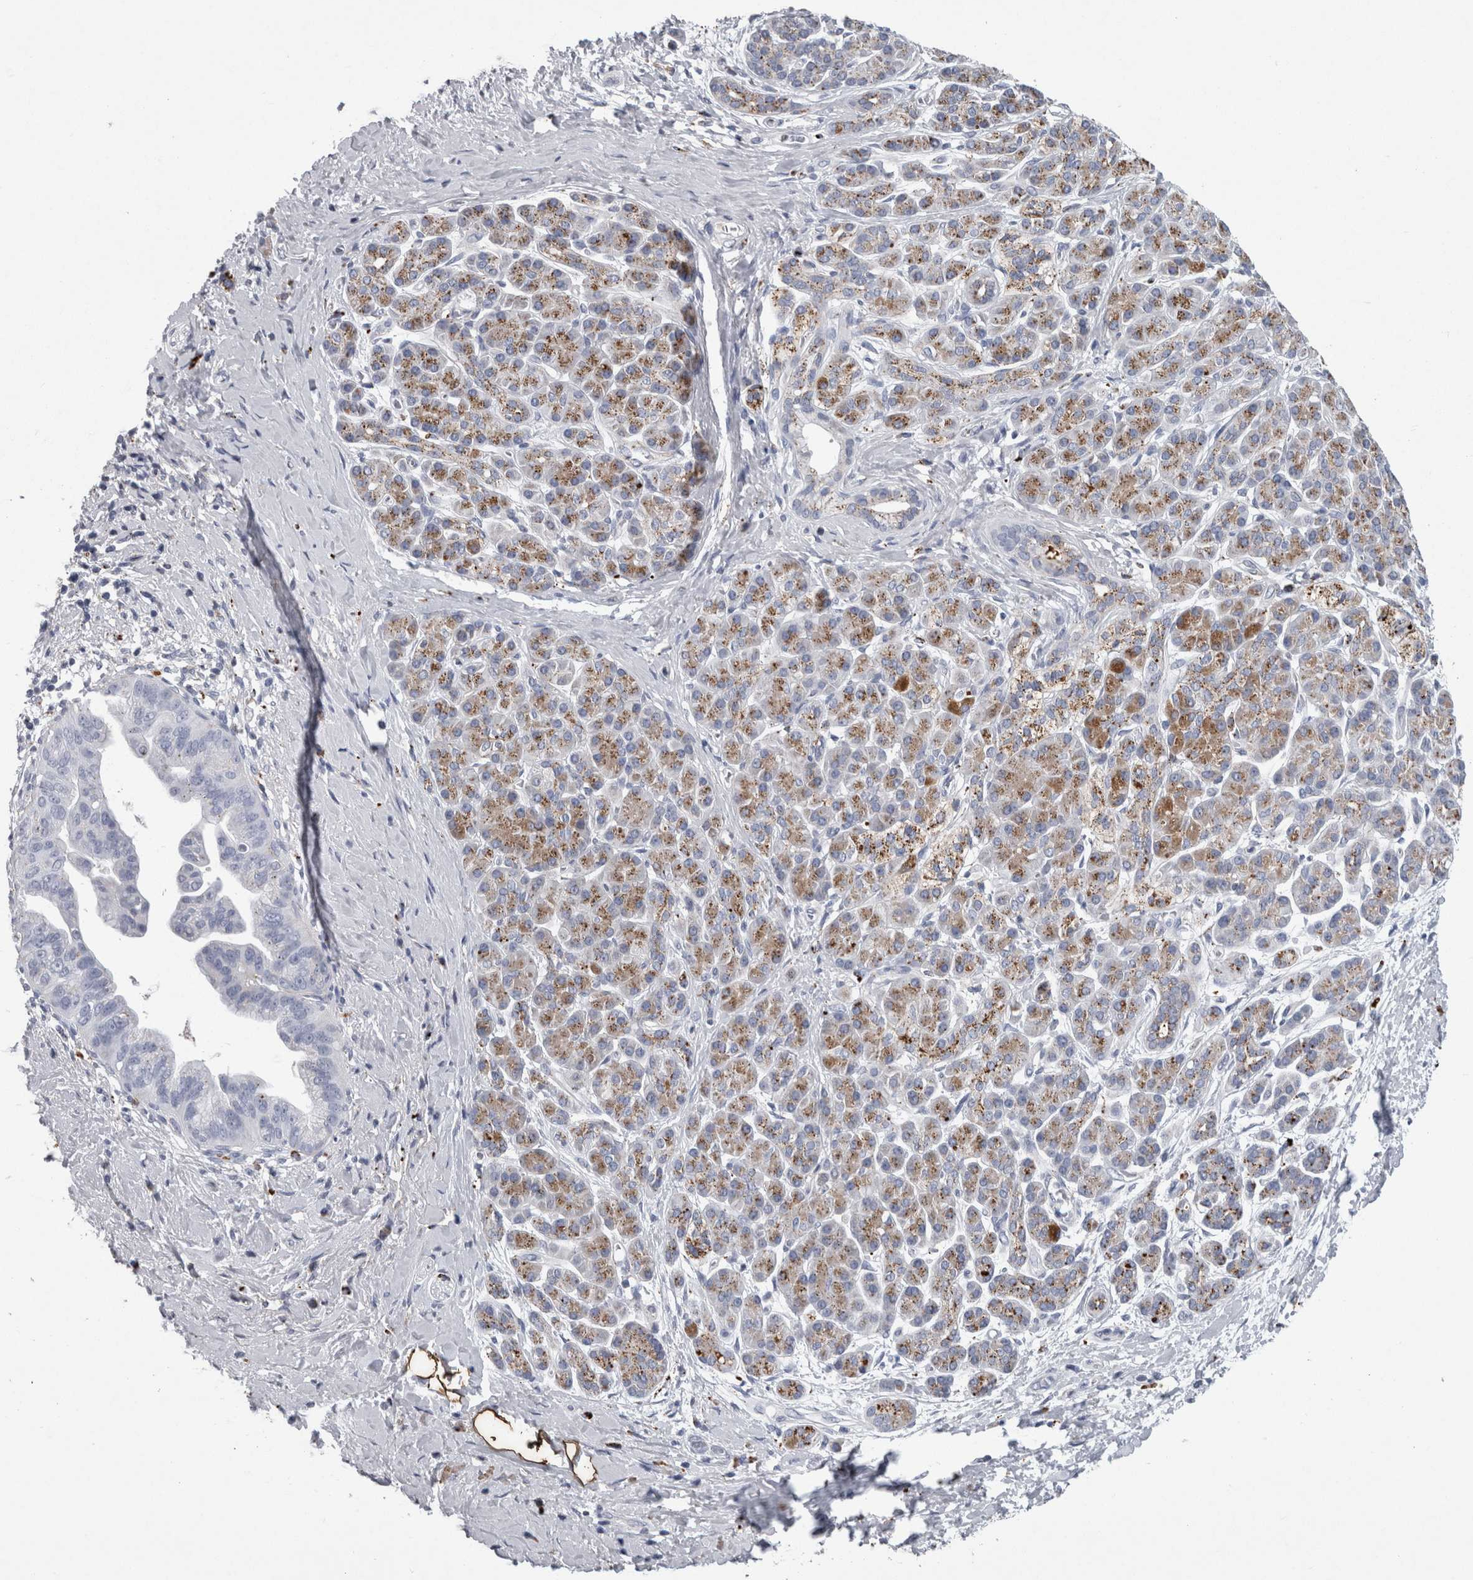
{"staining": {"intensity": "negative", "quantity": "none", "location": "none"}, "tissue": "pancreatic cancer", "cell_type": "Tumor cells", "image_type": "cancer", "snomed": [{"axis": "morphology", "description": "Adenocarcinoma, NOS"}, {"axis": "topography", "description": "Pancreas"}], "caption": "A photomicrograph of human adenocarcinoma (pancreatic) is negative for staining in tumor cells. The staining was performed using DAB to visualize the protein expression in brown, while the nuclei were stained in blue with hematoxylin (Magnification: 20x).", "gene": "DPP7", "patient": {"sex": "male", "age": 55}}